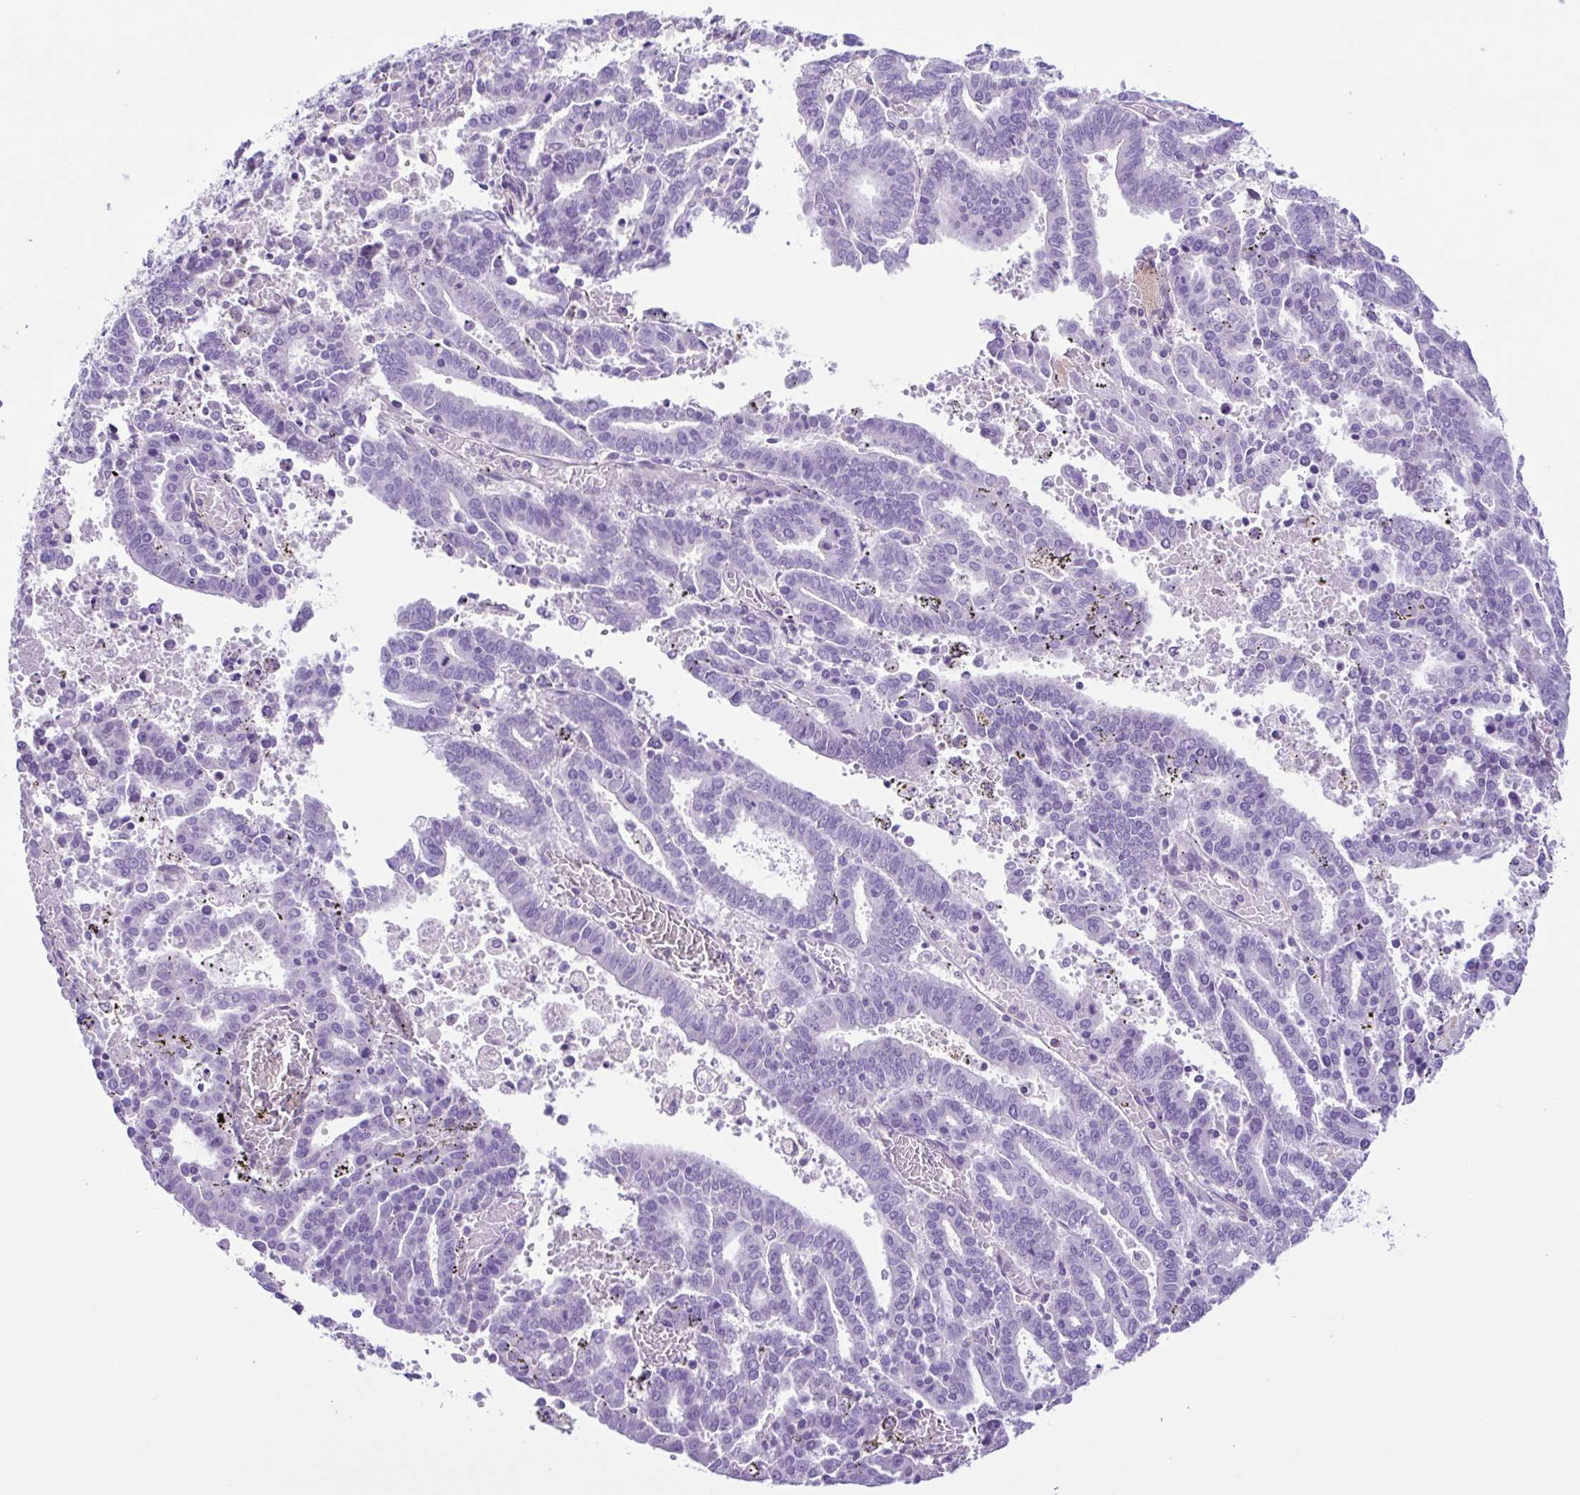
{"staining": {"intensity": "negative", "quantity": "none", "location": "none"}, "tissue": "endometrial cancer", "cell_type": "Tumor cells", "image_type": "cancer", "snomed": [{"axis": "morphology", "description": "Adenocarcinoma, NOS"}, {"axis": "topography", "description": "Uterus"}], "caption": "Human endometrial cancer (adenocarcinoma) stained for a protein using immunohistochemistry shows no staining in tumor cells.", "gene": "ISM2", "patient": {"sex": "female", "age": 83}}